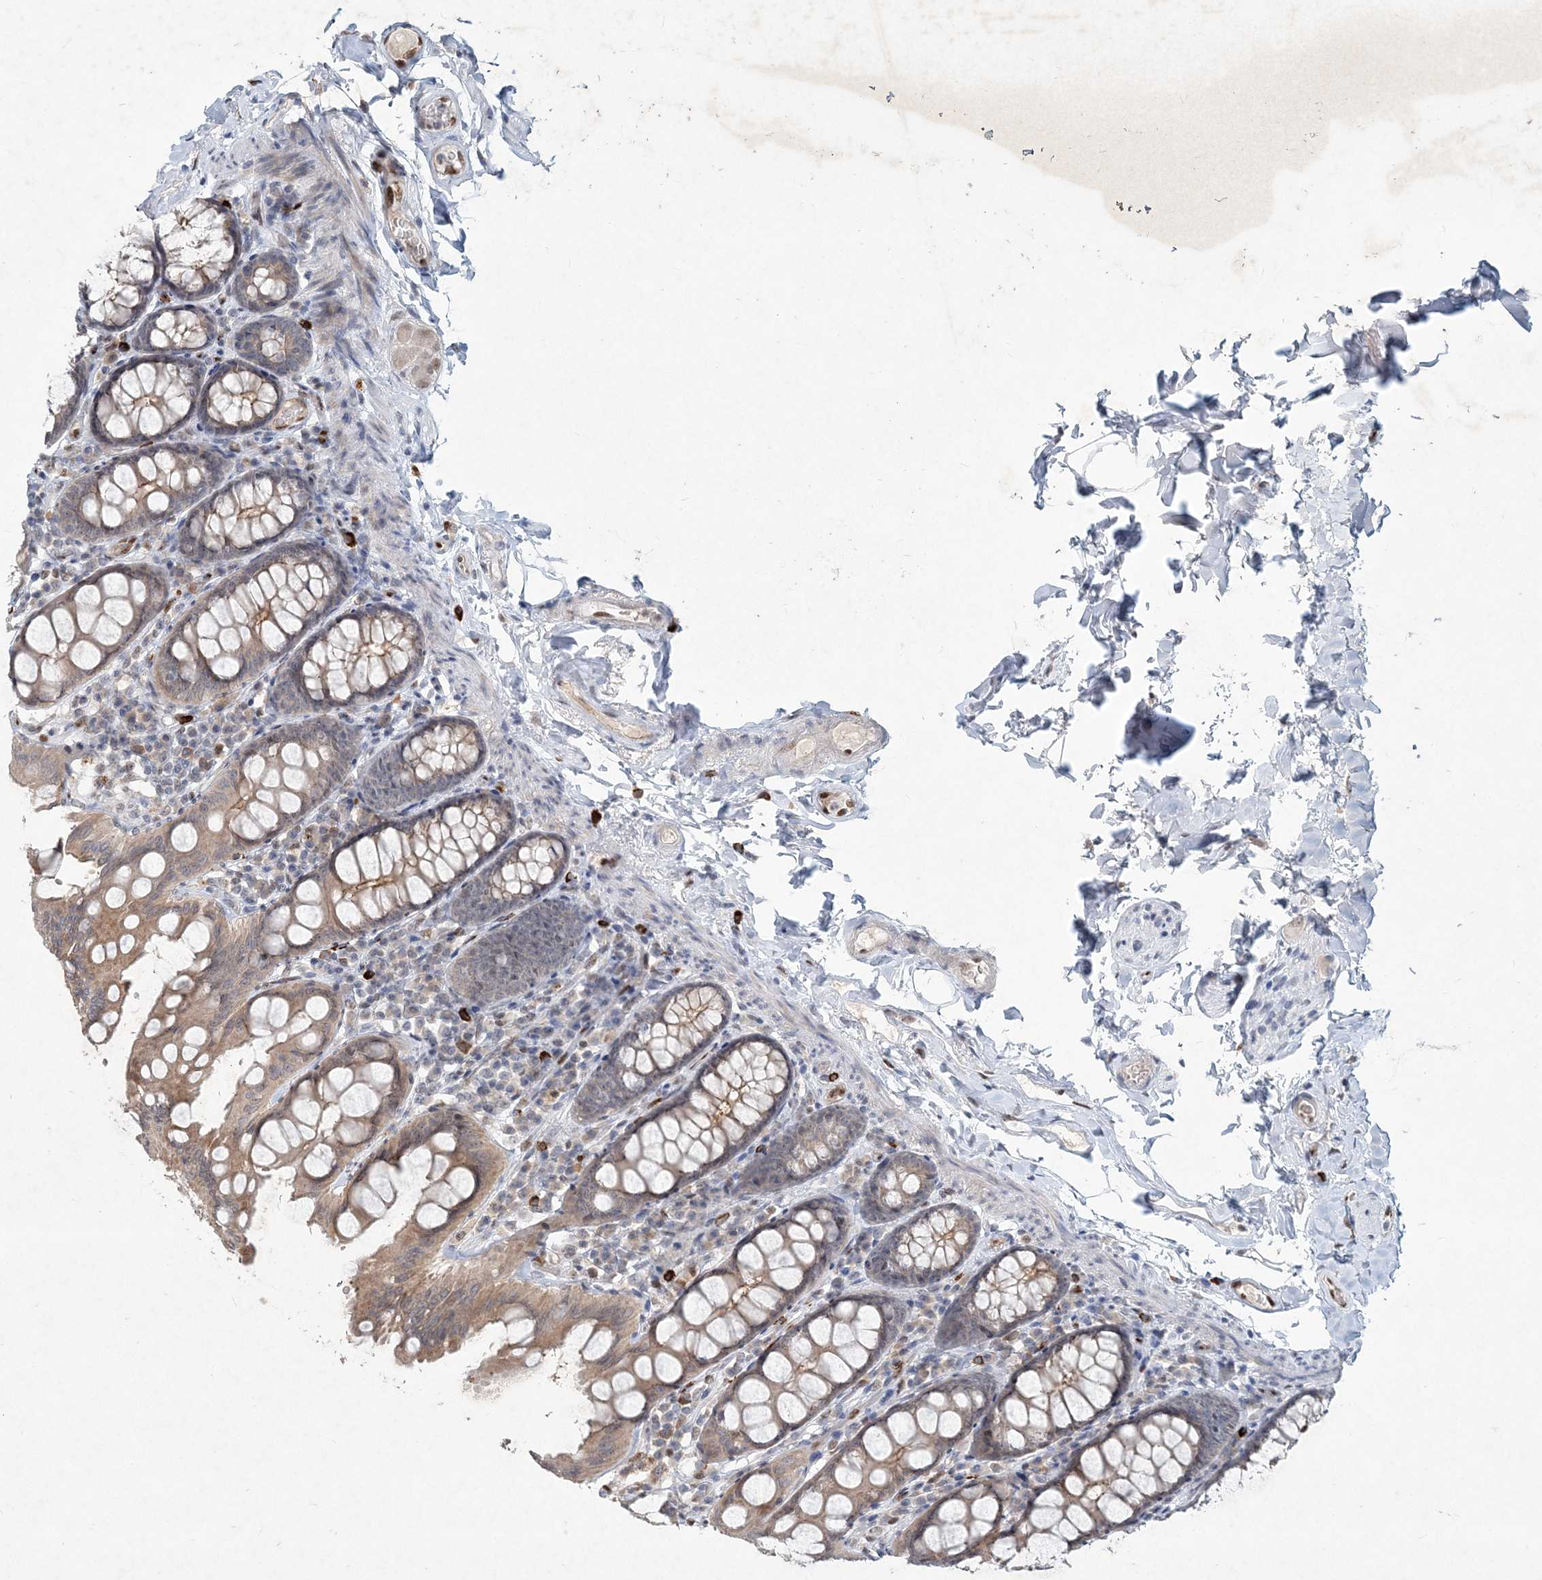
{"staining": {"intensity": "negative", "quantity": "none", "location": "none"}, "tissue": "colon", "cell_type": "Endothelial cells", "image_type": "normal", "snomed": [{"axis": "morphology", "description": "Normal tissue, NOS"}, {"axis": "topography", "description": "Colon"}, {"axis": "topography", "description": "Peripheral nerve tissue"}], "caption": "The photomicrograph shows no significant staining in endothelial cells of colon. (IHC, brightfield microscopy, high magnification).", "gene": "GIN1", "patient": {"sex": "female", "age": 61}}